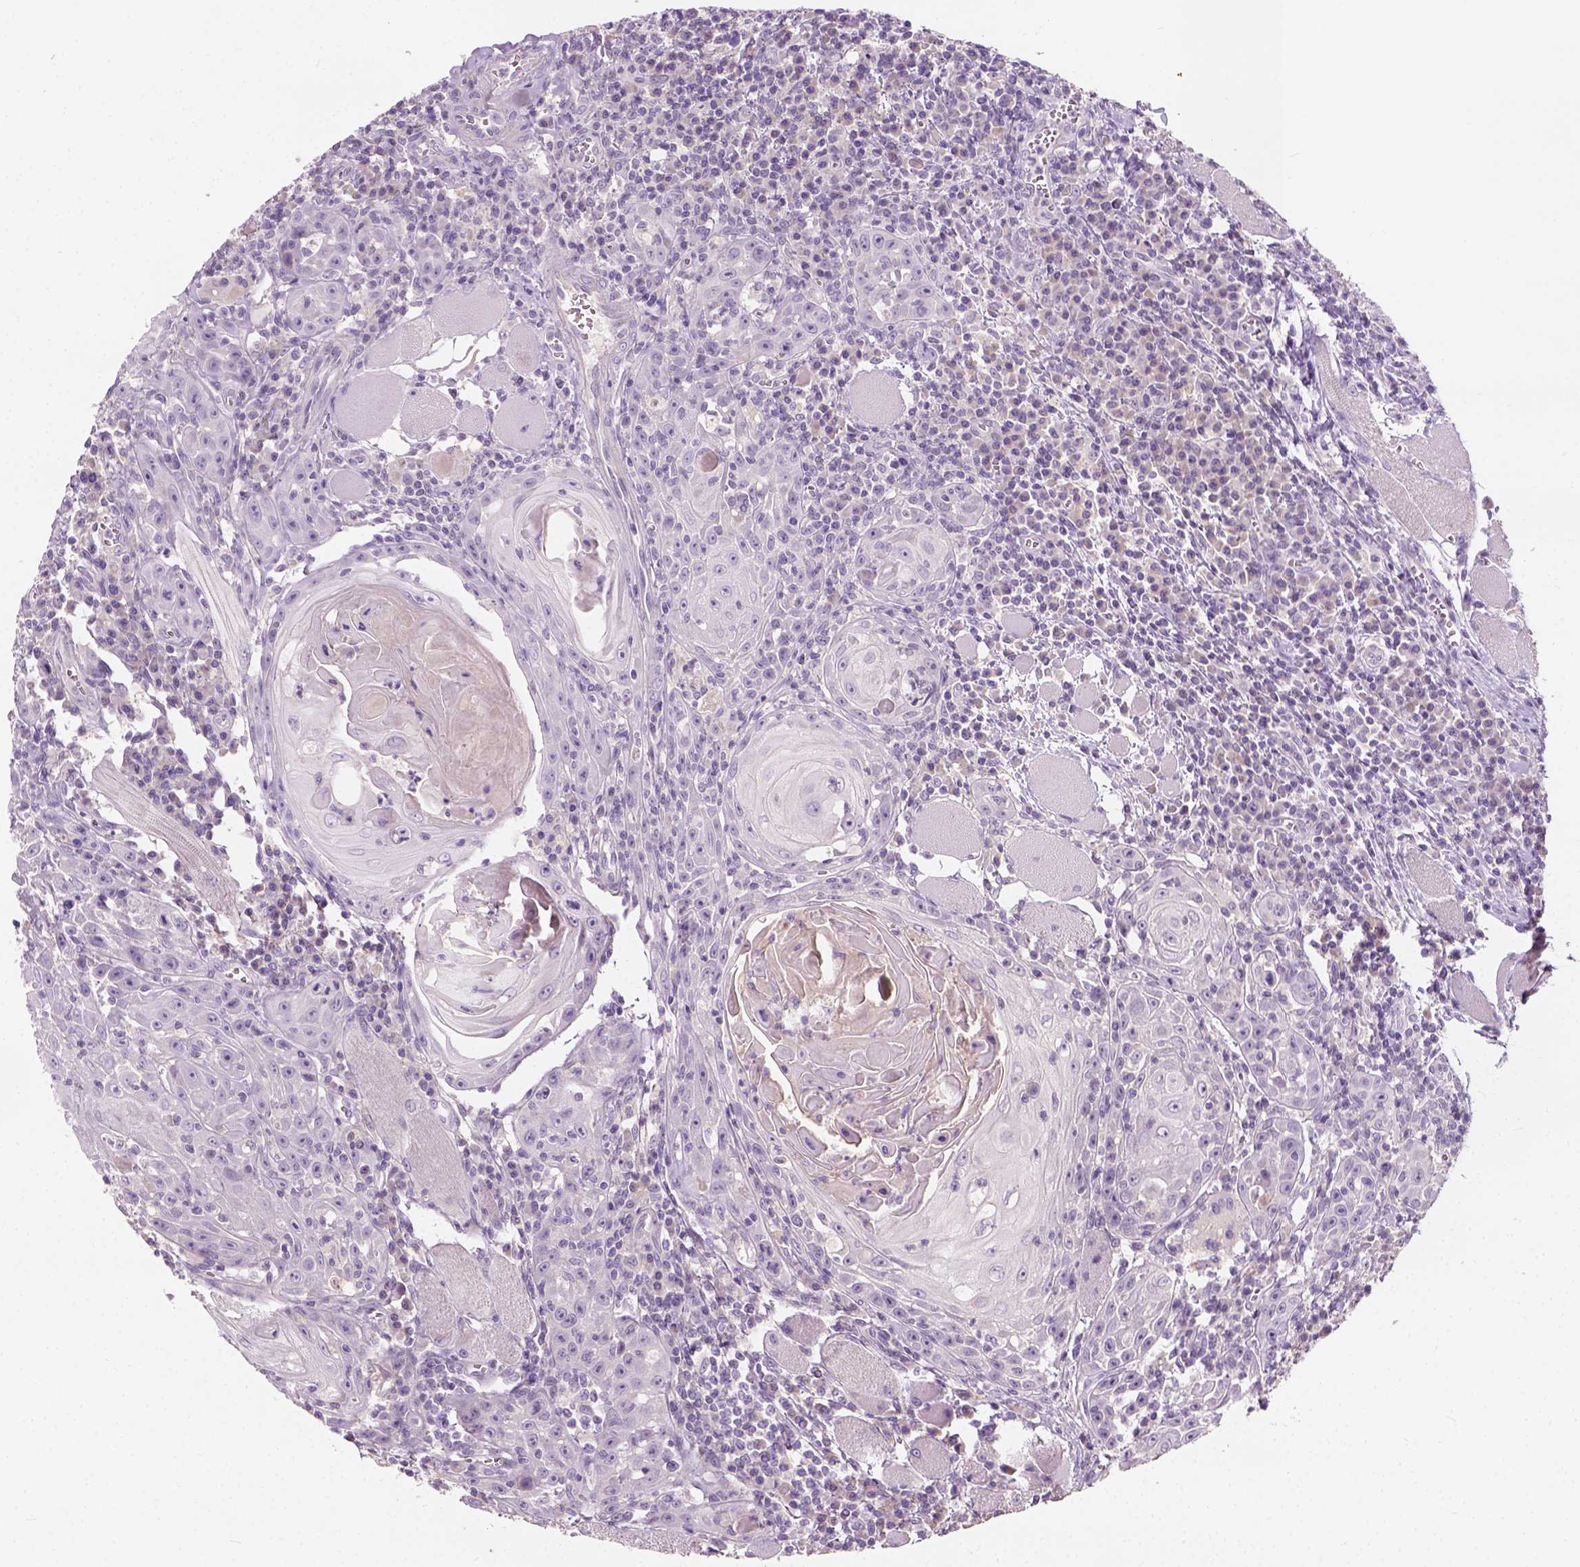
{"staining": {"intensity": "negative", "quantity": "none", "location": "none"}, "tissue": "head and neck cancer", "cell_type": "Tumor cells", "image_type": "cancer", "snomed": [{"axis": "morphology", "description": "Squamous cell carcinoma, NOS"}, {"axis": "topography", "description": "Head-Neck"}], "caption": "IHC of squamous cell carcinoma (head and neck) demonstrates no expression in tumor cells.", "gene": "DHCR24", "patient": {"sex": "male", "age": 52}}